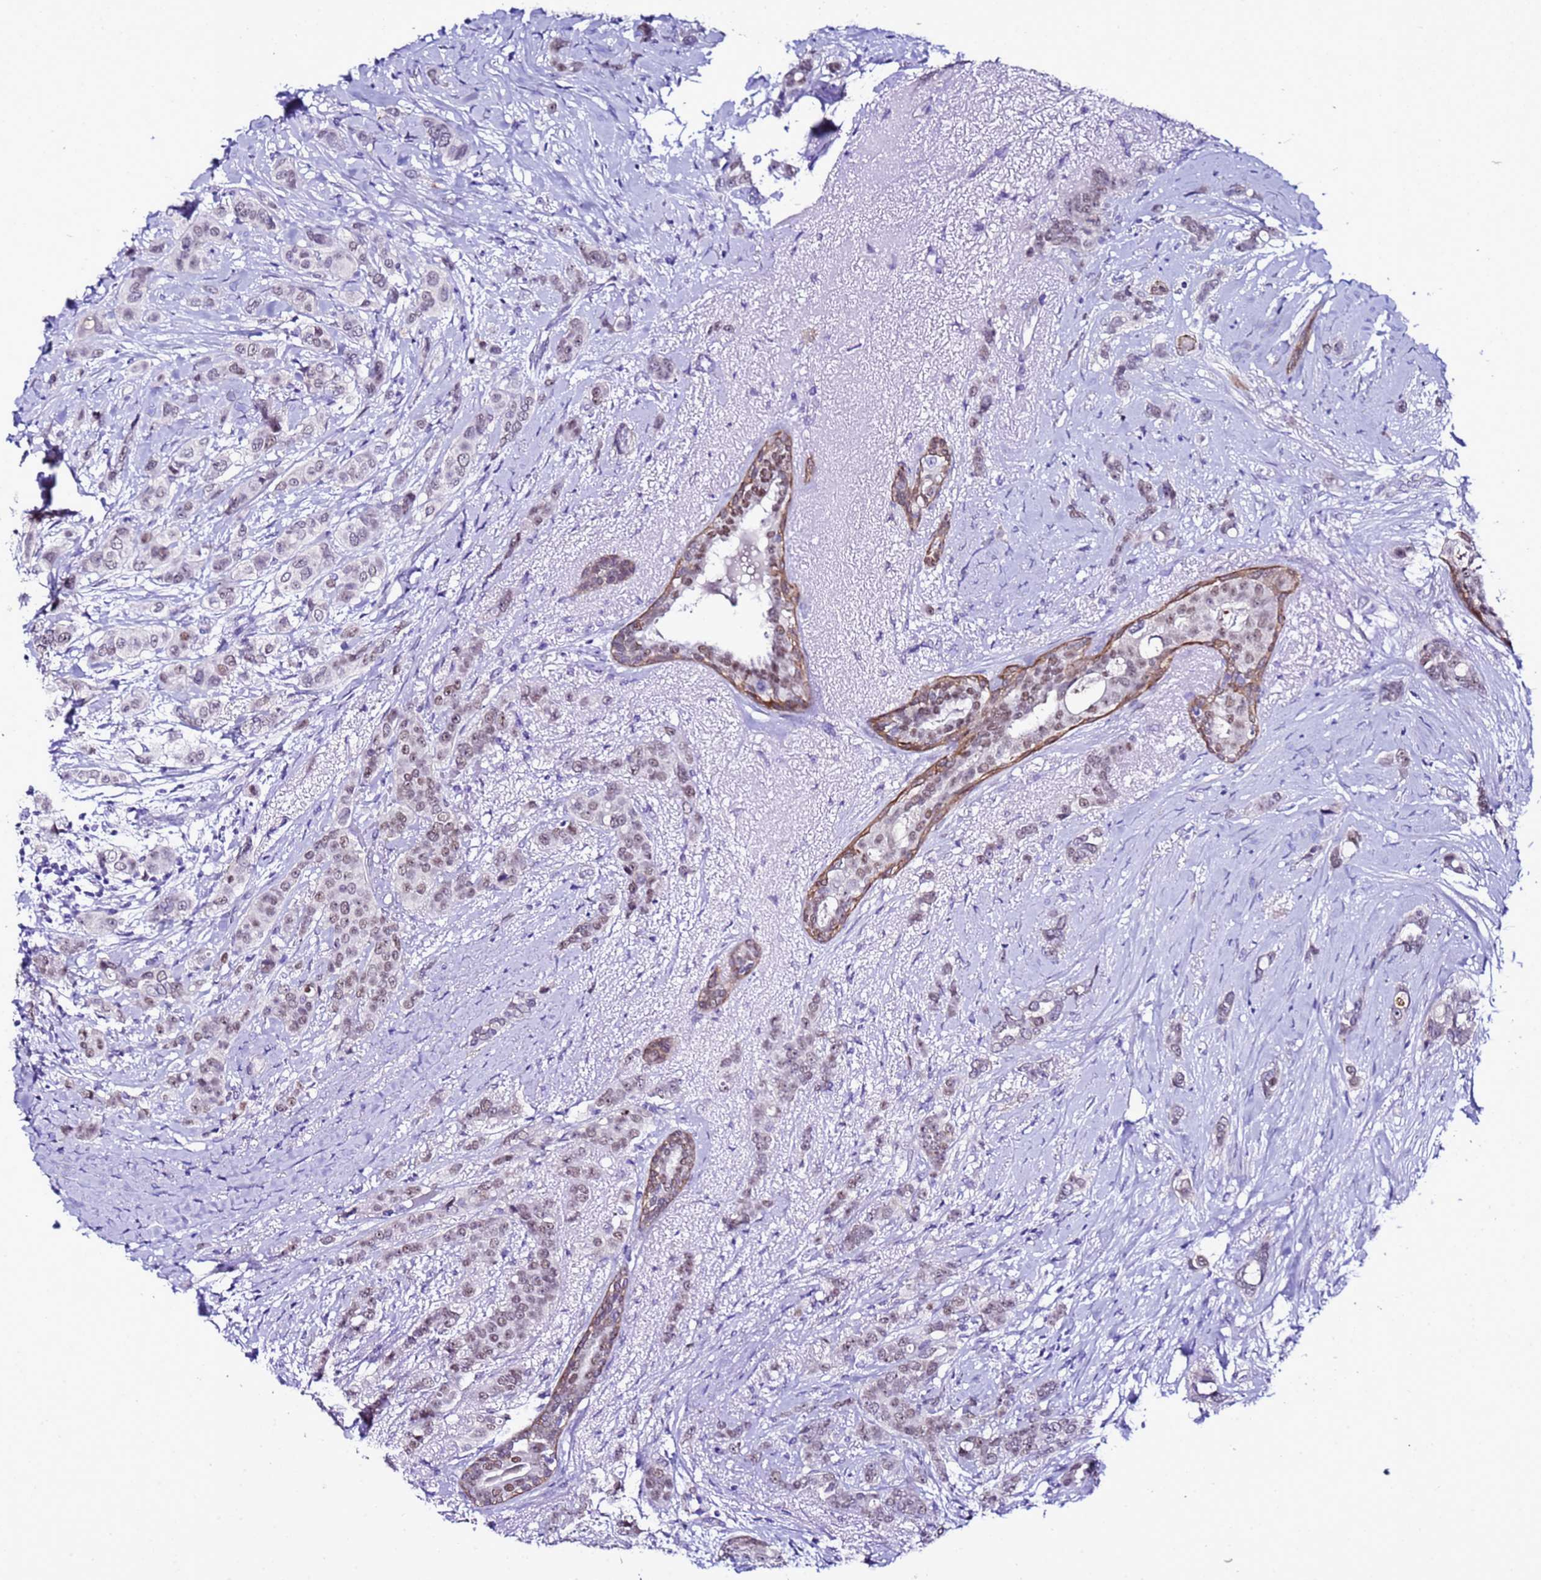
{"staining": {"intensity": "weak", "quantity": "25%-75%", "location": "nuclear"}, "tissue": "breast cancer", "cell_type": "Tumor cells", "image_type": "cancer", "snomed": [{"axis": "morphology", "description": "Lobular carcinoma"}, {"axis": "topography", "description": "Breast"}], "caption": "Lobular carcinoma (breast) stained with a protein marker shows weak staining in tumor cells.", "gene": "BCL7A", "patient": {"sex": "female", "age": 51}}